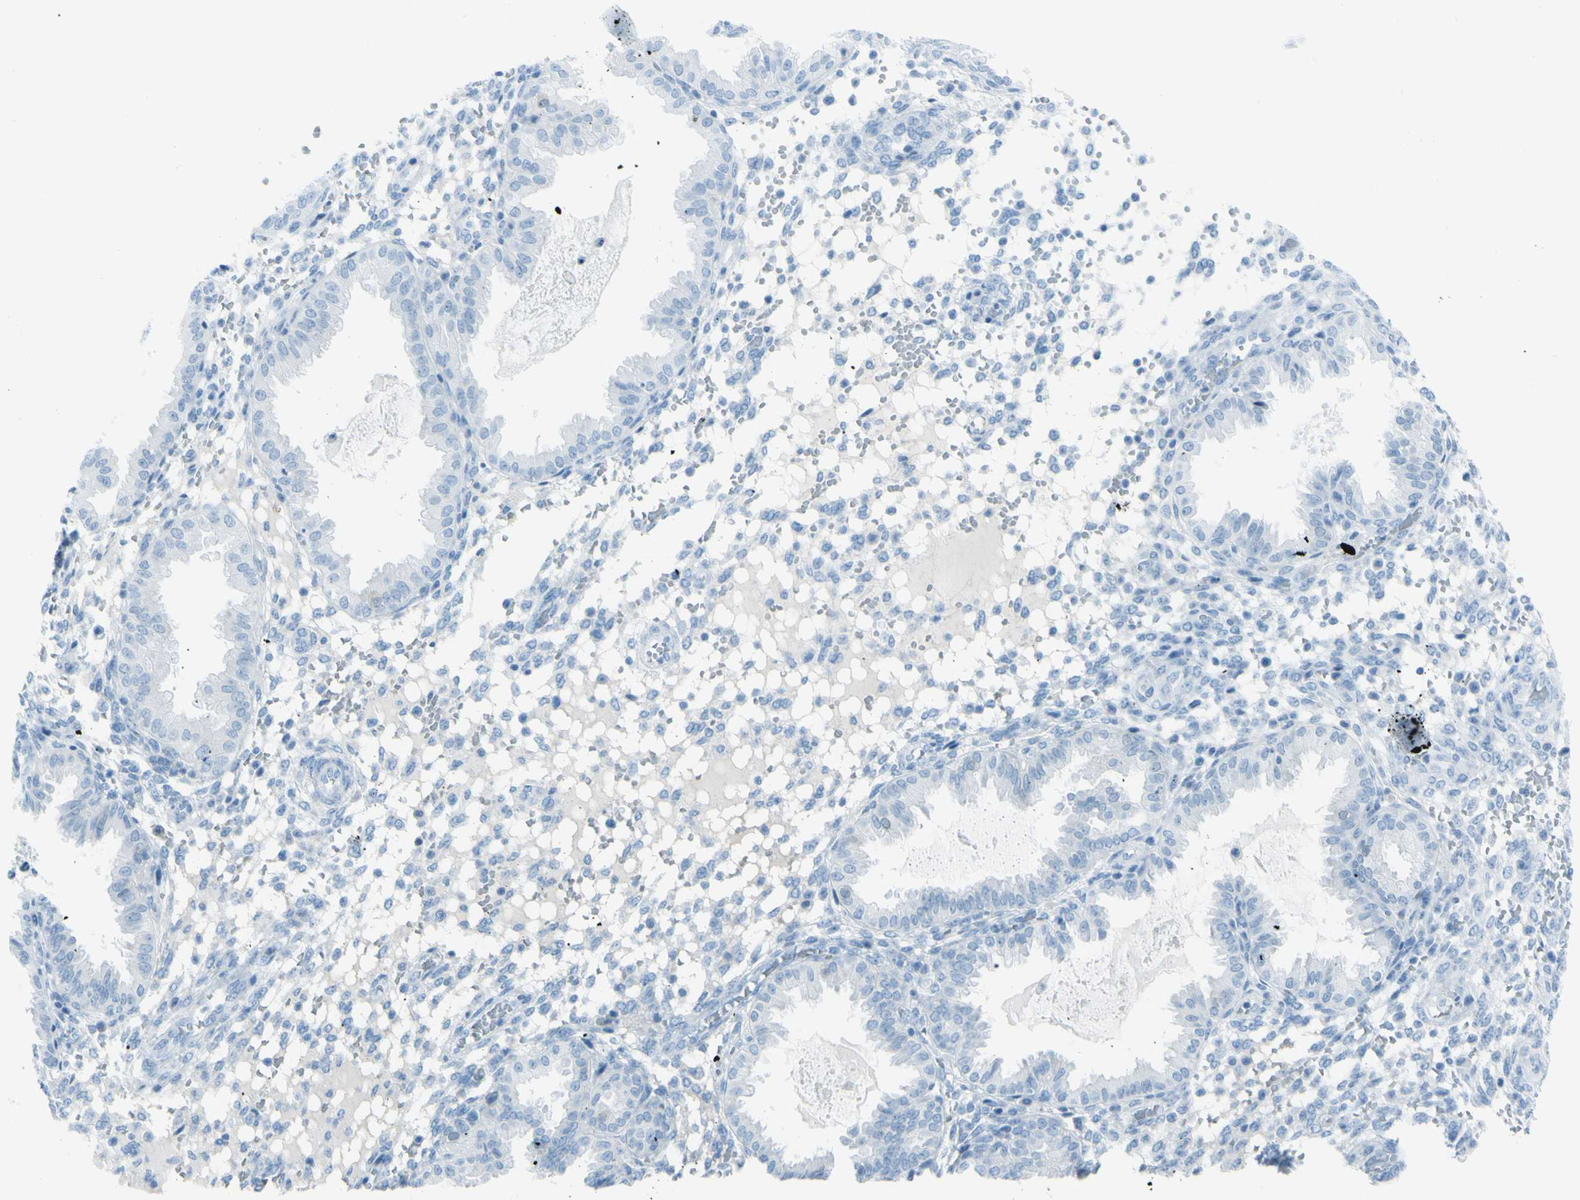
{"staining": {"intensity": "negative", "quantity": "none", "location": "none"}, "tissue": "endometrium", "cell_type": "Cells in endometrial stroma", "image_type": "normal", "snomed": [{"axis": "morphology", "description": "Normal tissue, NOS"}, {"axis": "topography", "description": "Endometrium"}], "caption": "The image exhibits no significant expression in cells in endometrial stroma of endometrium. Brightfield microscopy of immunohistochemistry stained with DAB (brown) and hematoxylin (blue), captured at high magnification.", "gene": "AFP", "patient": {"sex": "female", "age": 33}}